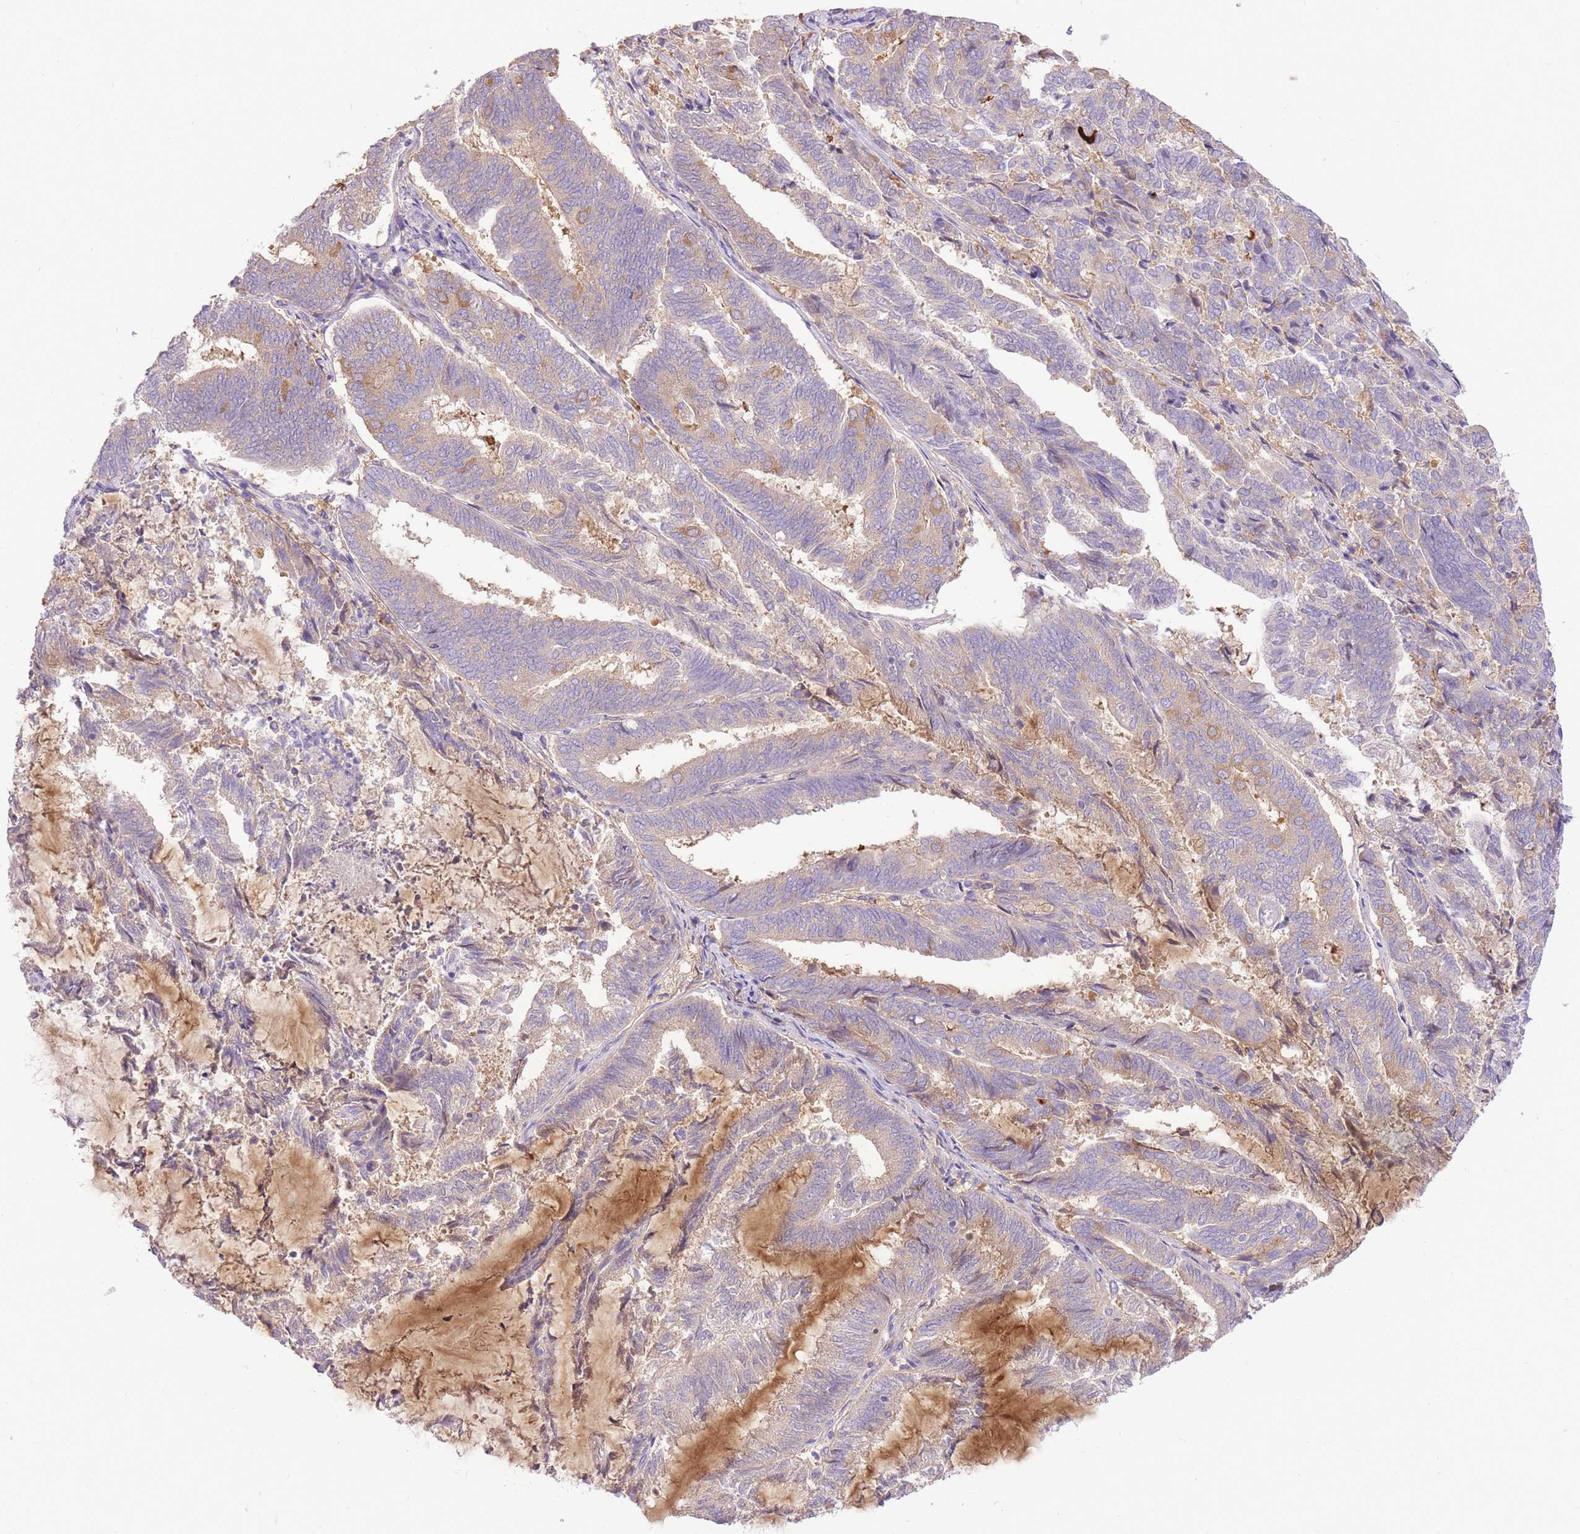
{"staining": {"intensity": "weak", "quantity": "25%-75%", "location": "cytoplasmic/membranous"}, "tissue": "endometrial cancer", "cell_type": "Tumor cells", "image_type": "cancer", "snomed": [{"axis": "morphology", "description": "Adenocarcinoma, NOS"}, {"axis": "topography", "description": "Endometrium"}], "caption": "Endometrial cancer stained for a protein reveals weak cytoplasmic/membranous positivity in tumor cells.", "gene": "LIPH", "patient": {"sex": "female", "age": 80}}